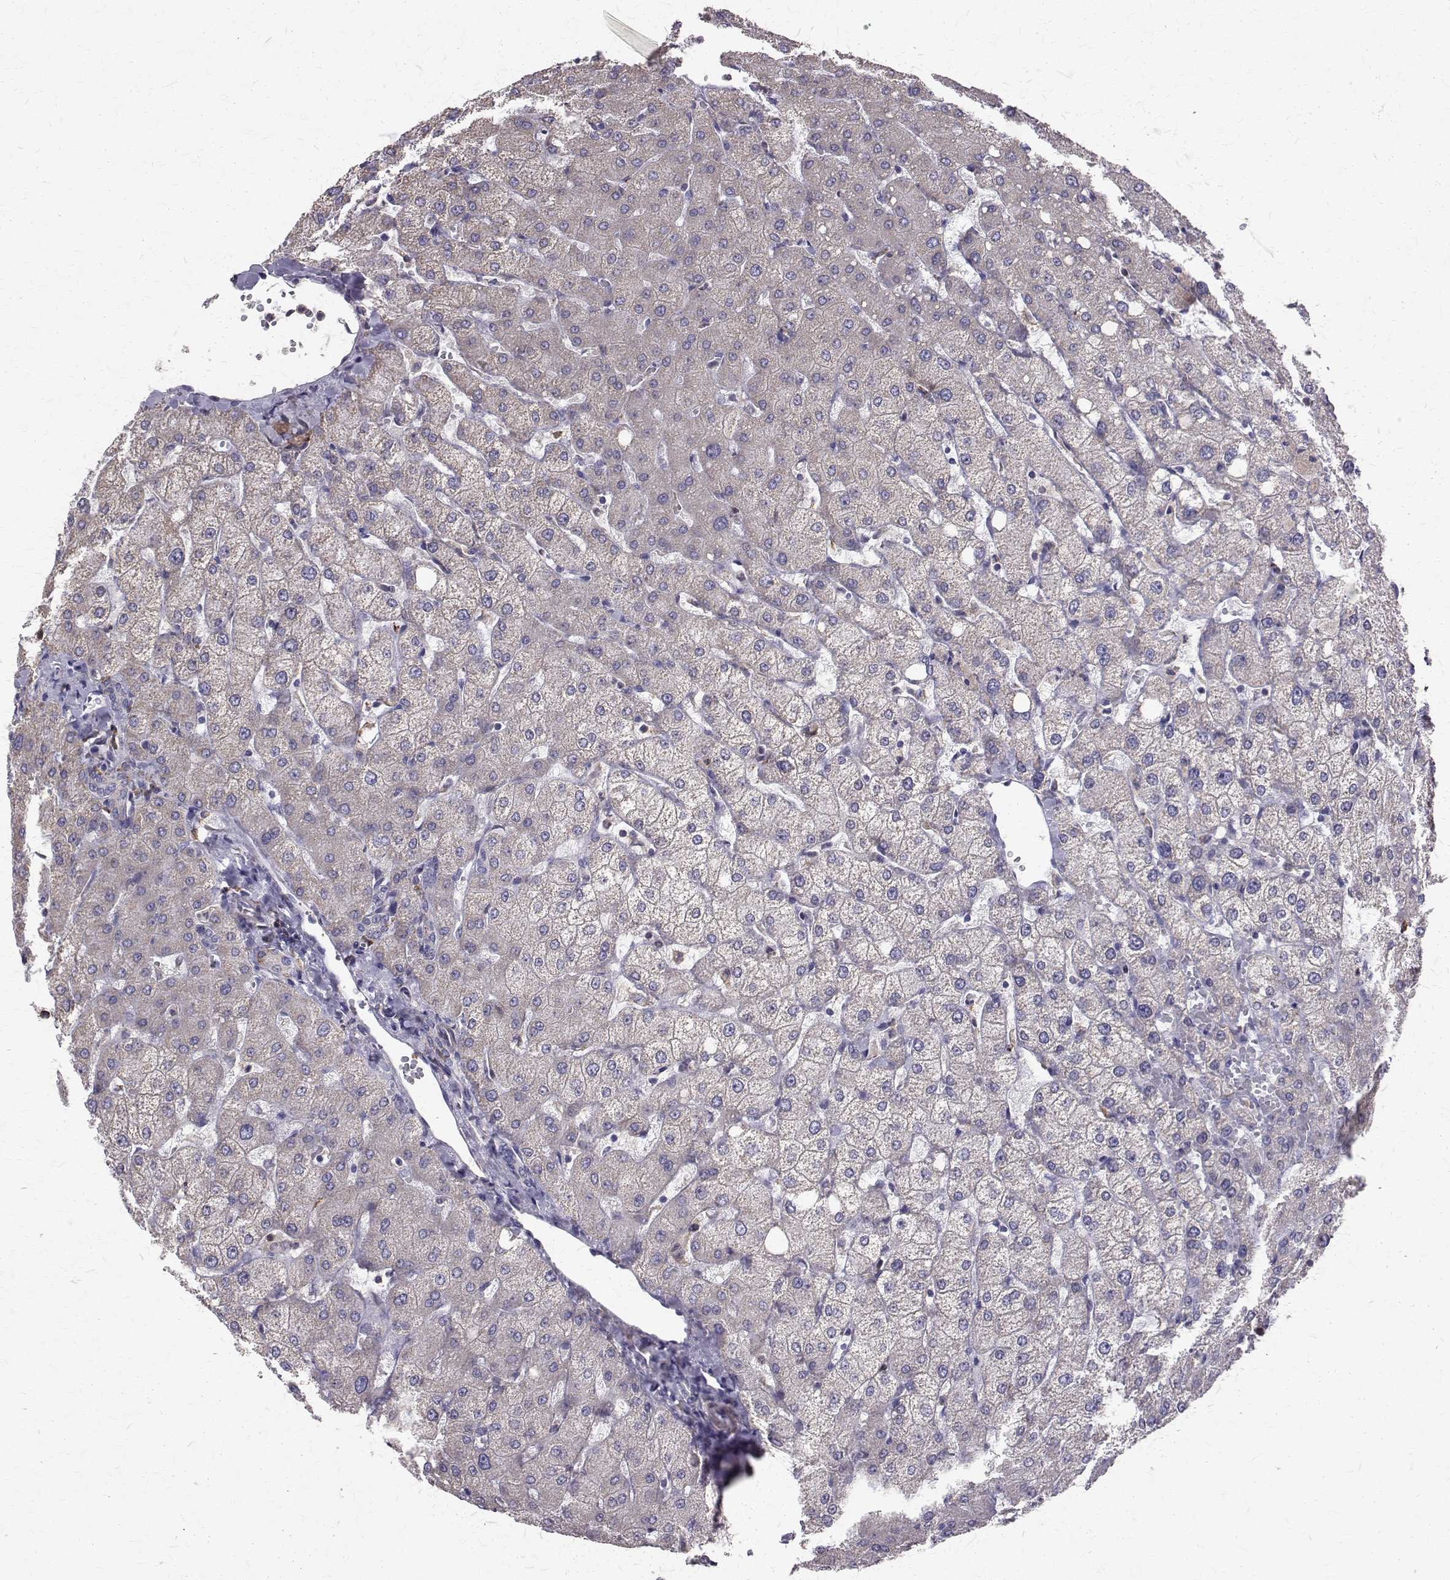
{"staining": {"intensity": "negative", "quantity": "none", "location": "none"}, "tissue": "liver", "cell_type": "Cholangiocytes", "image_type": "normal", "snomed": [{"axis": "morphology", "description": "Normal tissue, NOS"}, {"axis": "topography", "description": "Liver"}], "caption": "Immunohistochemistry (IHC) micrograph of benign liver stained for a protein (brown), which shows no positivity in cholangiocytes. (Stains: DAB immunohistochemistry with hematoxylin counter stain, Microscopy: brightfield microscopy at high magnification).", "gene": "CCDC89", "patient": {"sex": "female", "age": 54}}